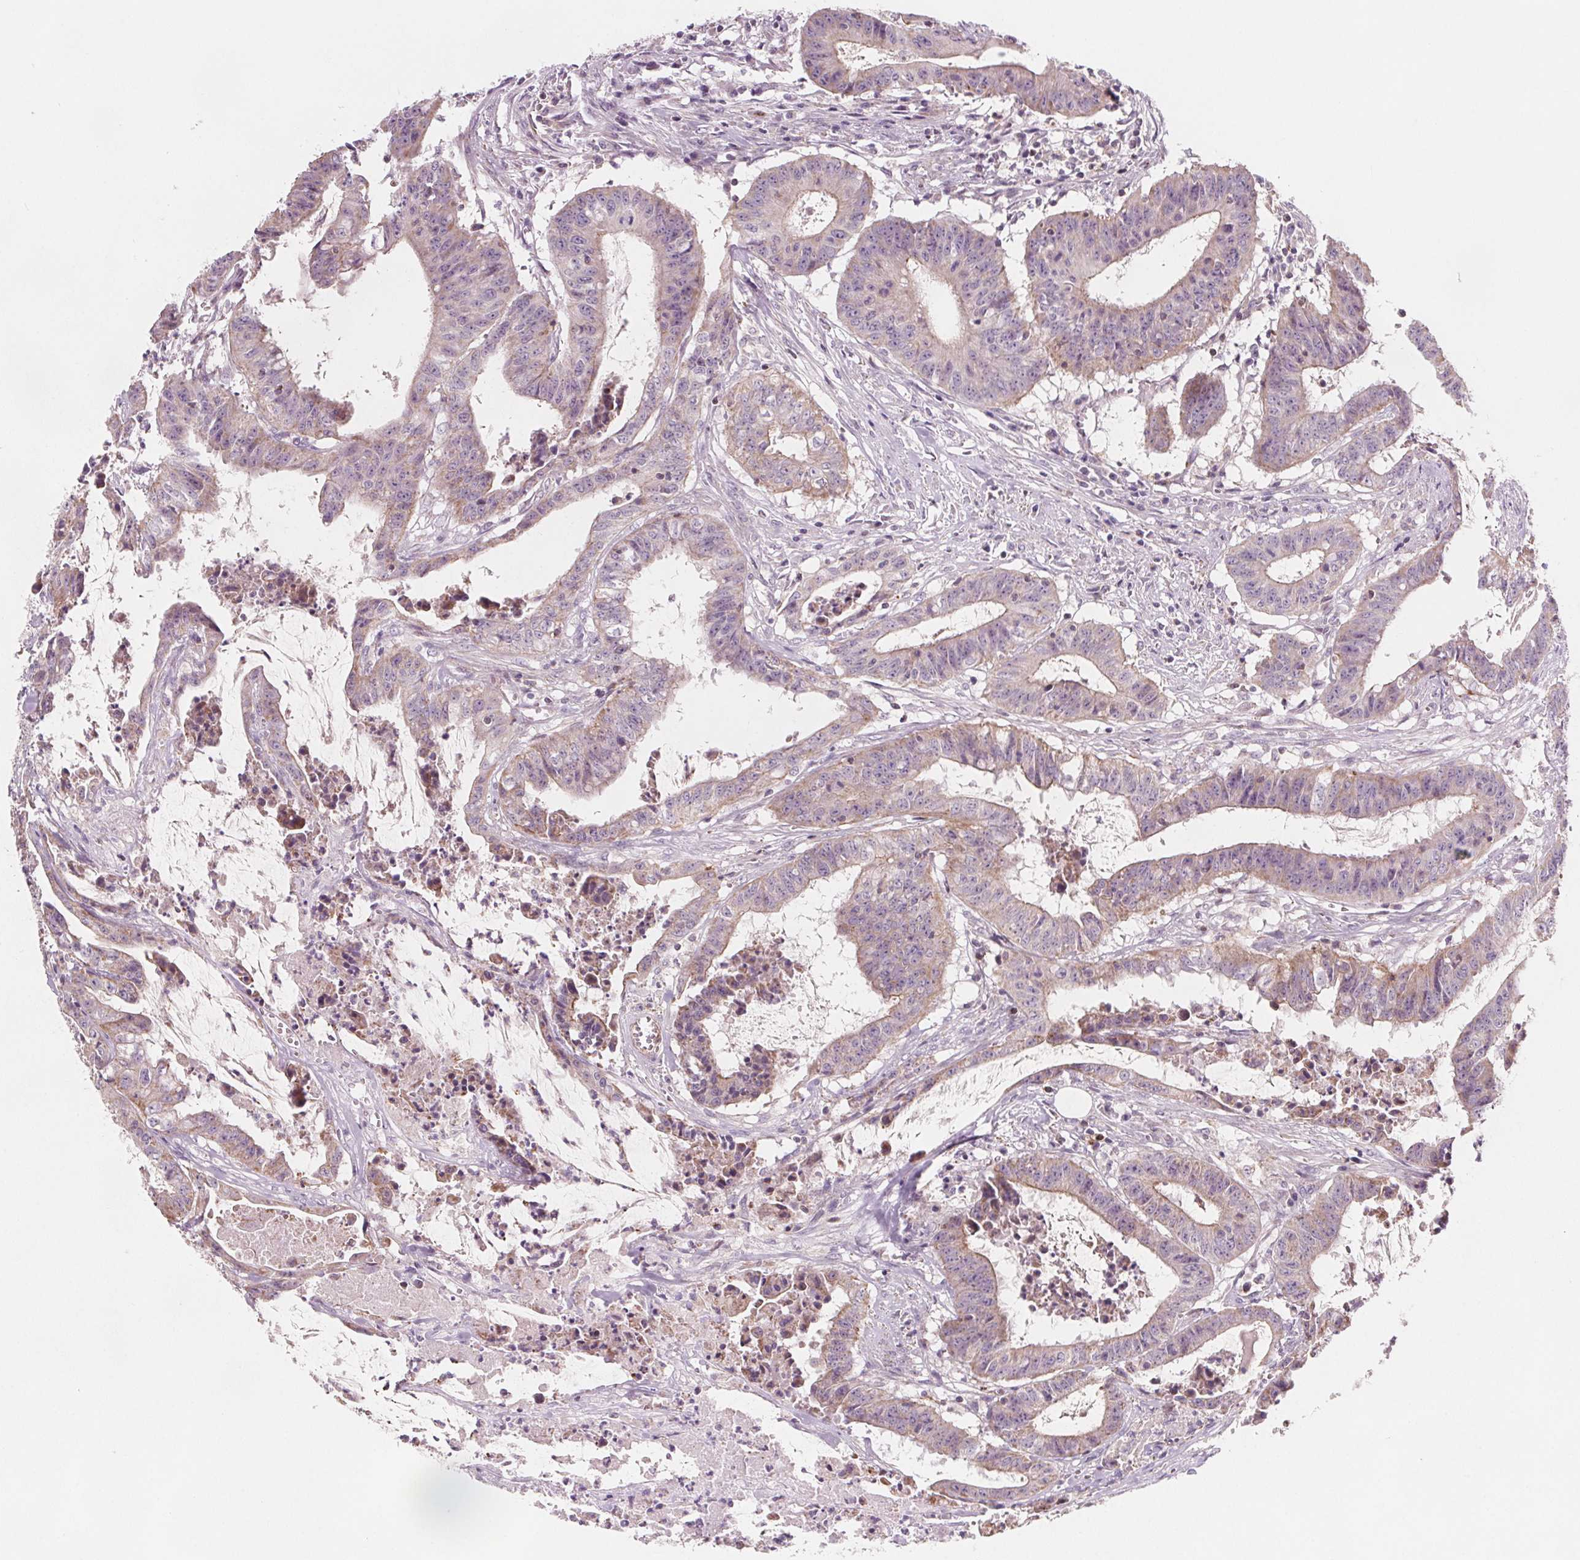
{"staining": {"intensity": "weak", "quantity": "<25%", "location": "cytoplasmic/membranous"}, "tissue": "colorectal cancer", "cell_type": "Tumor cells", "image_type": "cancer", "snomed": [{"axis": "morphology", "description": "Adenocarcinoma, NOS"}, {"axis": "topography", "description": "Colon"}], "caption": "The immunohistochemistry micrograph has no significant expression in tumor cells of colorectal cancer (adenocarcinoma) tissue.", "gene": "ADAM33", "patient": {"sex": "male", "age": 33}}